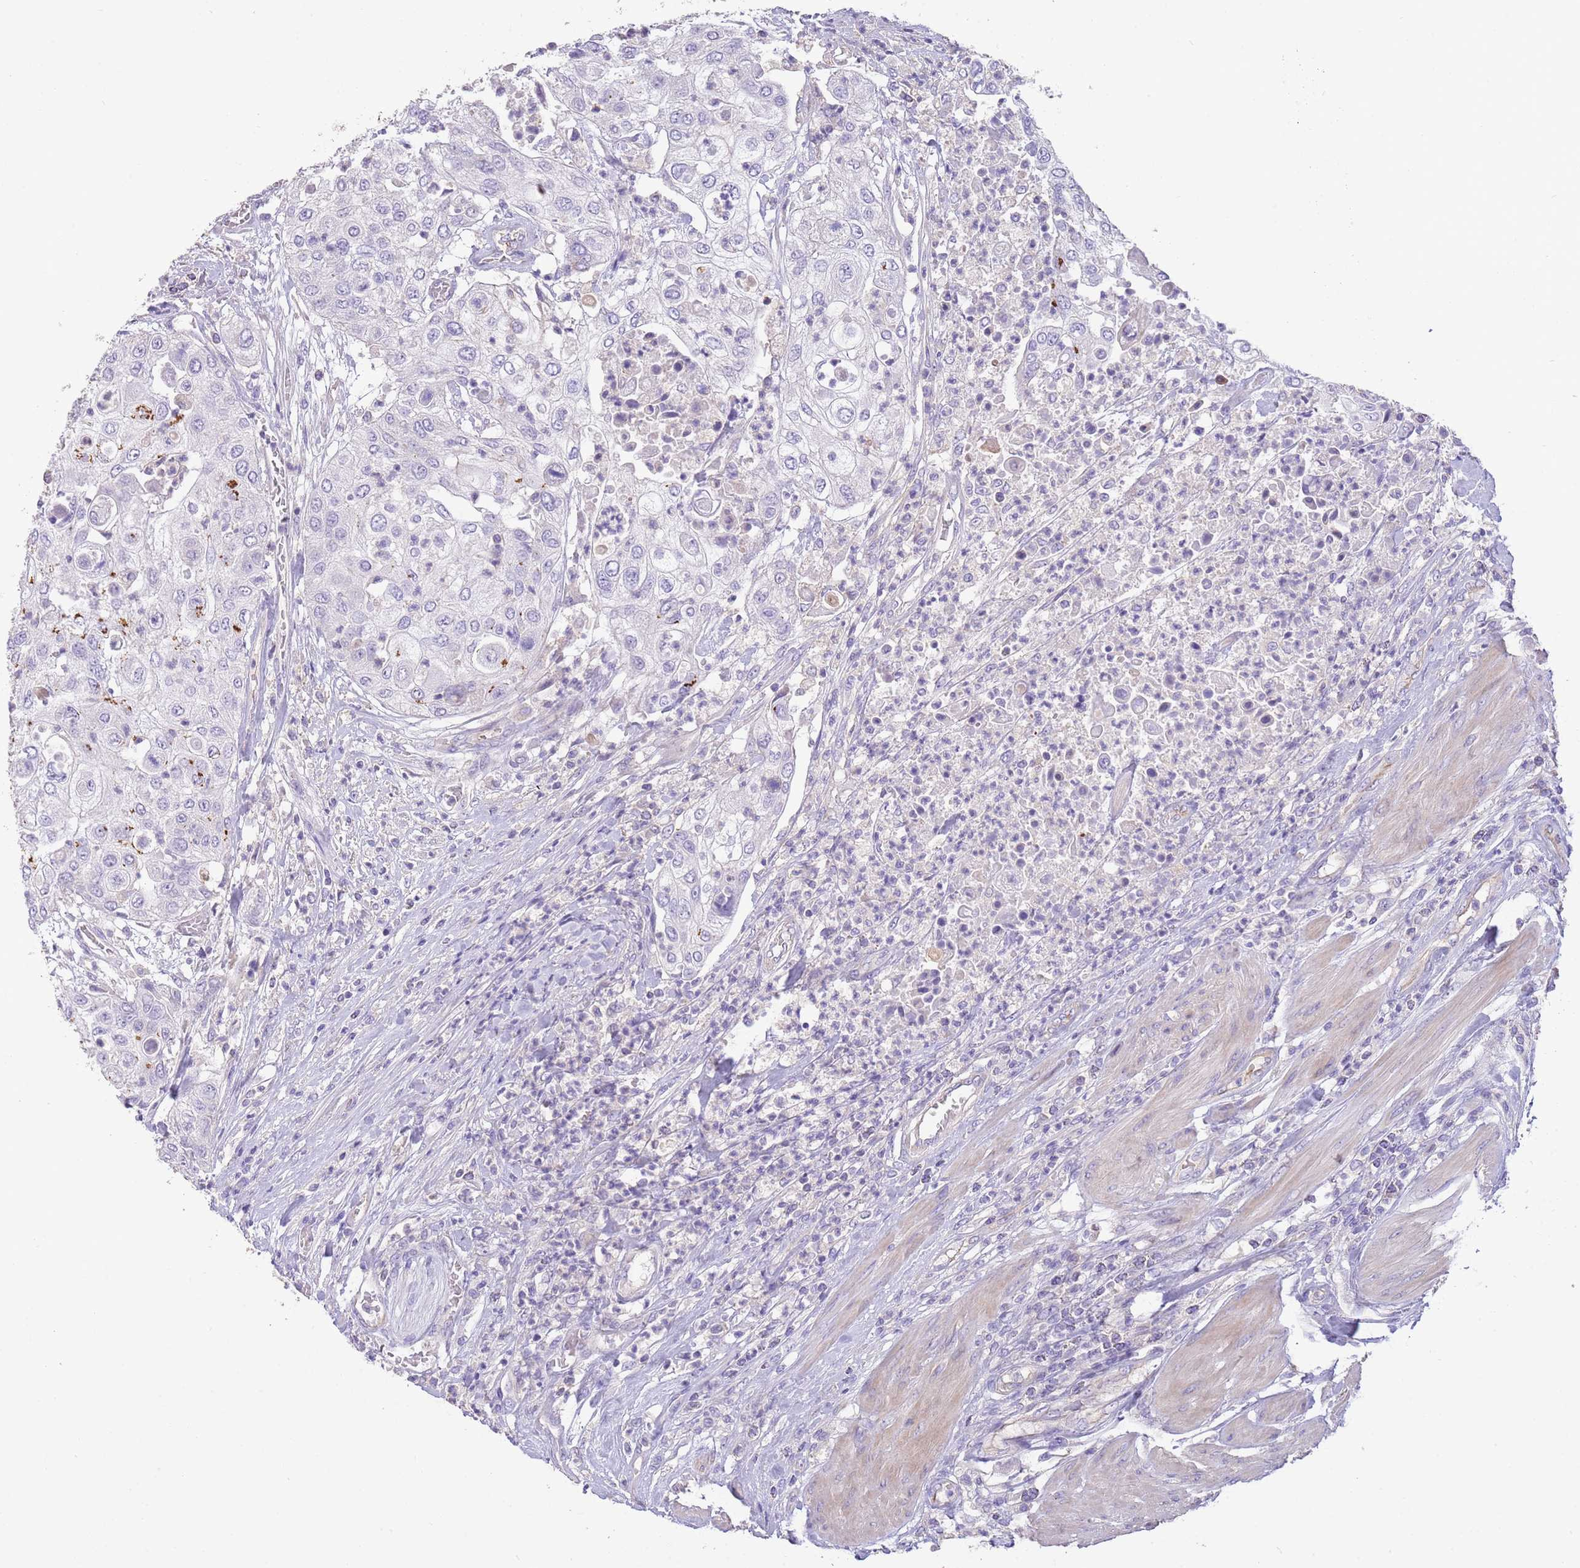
{"staining": {"intensity": "negative", "quantity": "none", "location": "none"}, "tissue": "urothelial cancer", "cell_type": "Tumor cells", "image_type": "cancer", "snomed": [{"axis": "morphology", "description": "Urothelial carcinoma, High grade"}, {"axis": "topography", "description": "Urinary bladder"}], "caption": "This image is of urothelial cancer stained with immunohistochemistry (IHC) to label a protein in brown with the nuclei are counter-stained blue. There is no expression in tumor cells.", "gene": "SFTPA1", "patient": {"sex": "female", "age": 79}}